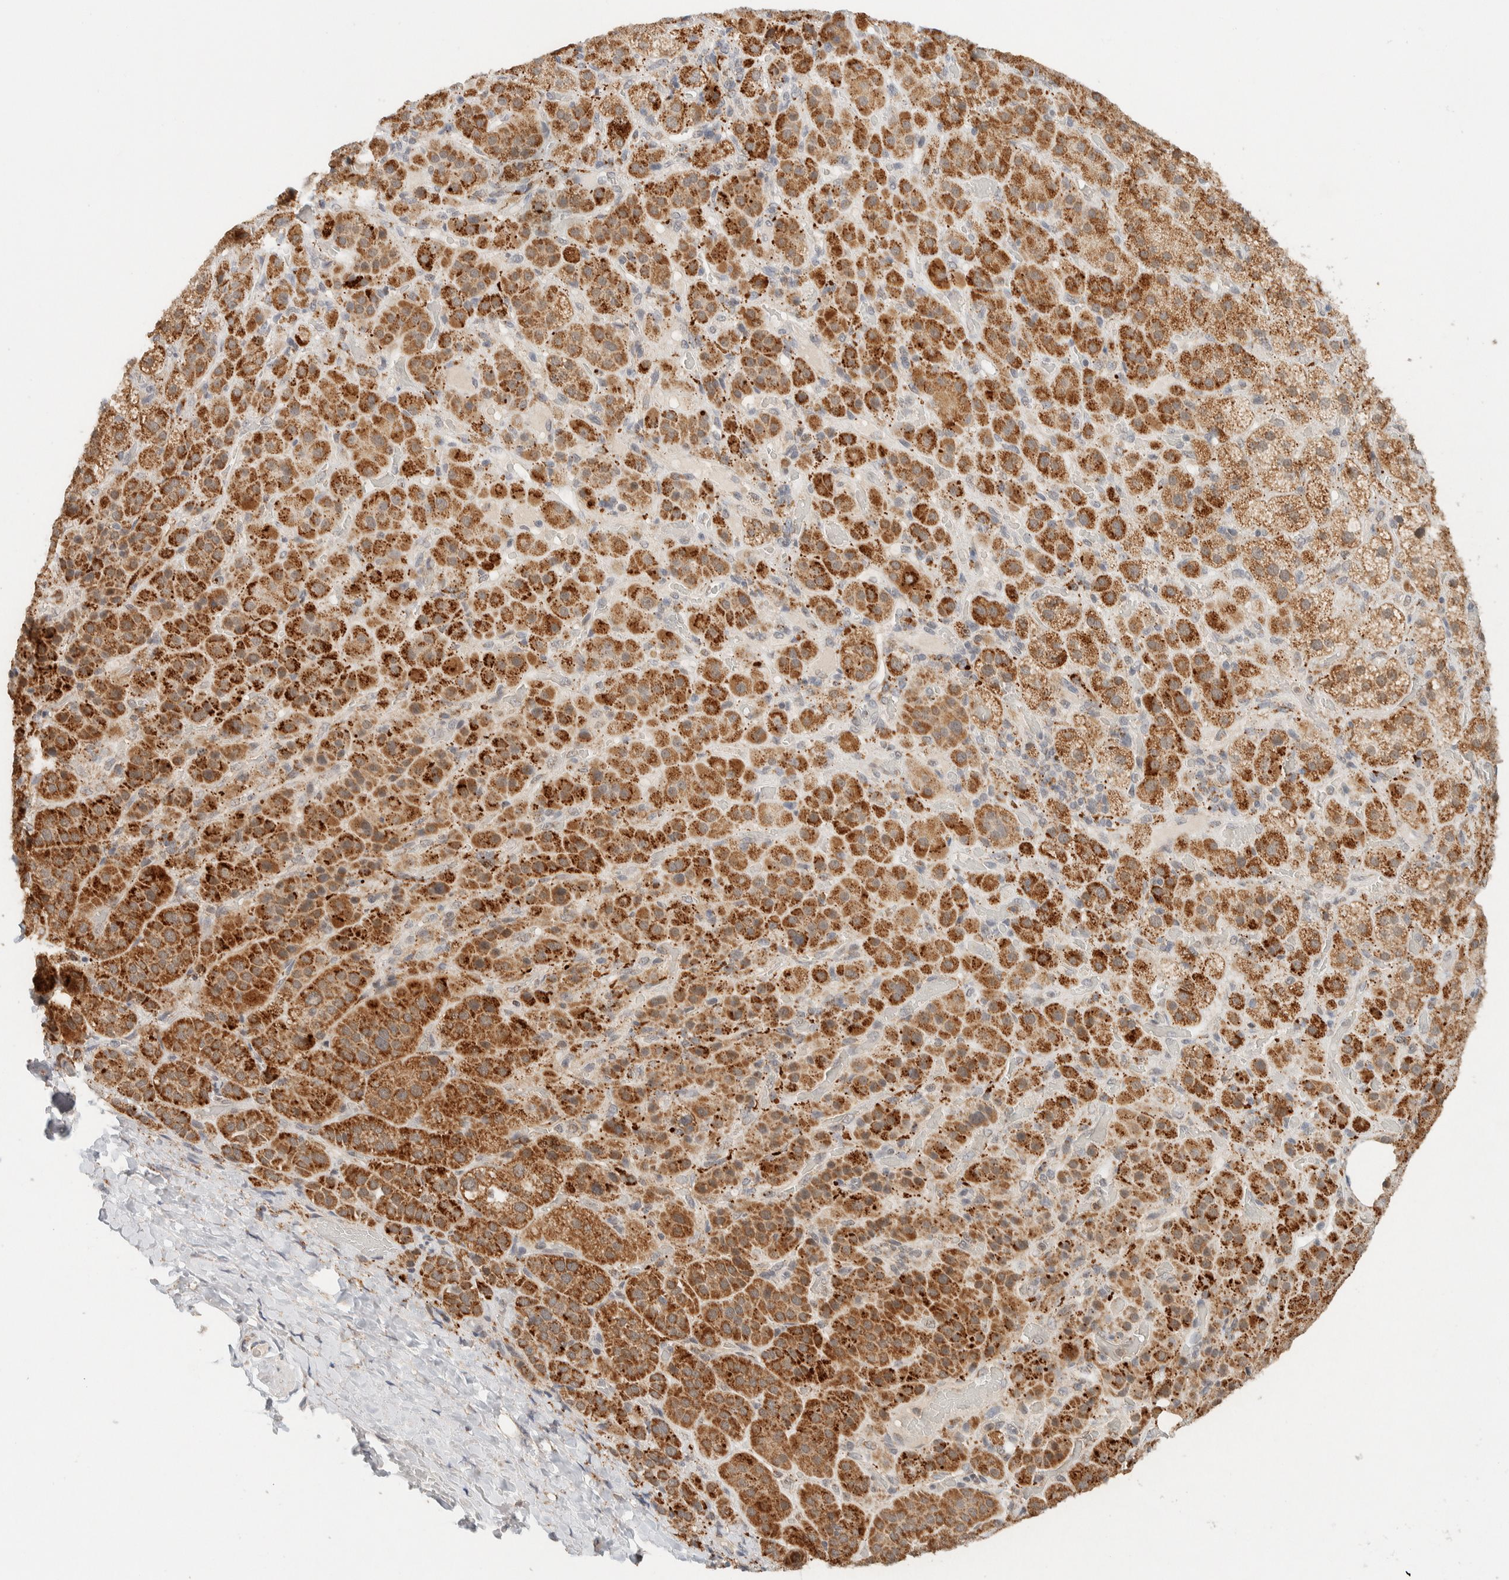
{"staining": {"intensity": "moderate", "quantity": ">75%", "location": "cytoplasmic/membranous"}, "tissue": "adrenal gland", "cell_type": "Glandular cells", "image_type": "normal", "snomed": [{"axis": "morphology", "description": "Normal tissue, NOS"}, {"axis": "topography", "description": "Adrenal gland"}], "caption": "The histopathology image reveals staining of benign adrenal gland, revealing moderate cytoplasmic/membranous protein positivity (brown color) within glandular cells. (Brightfield microscopy of DAB IHC at high magnification).", "gene": "MRPL41", "patient": {"sex": "male", "age": 57}}